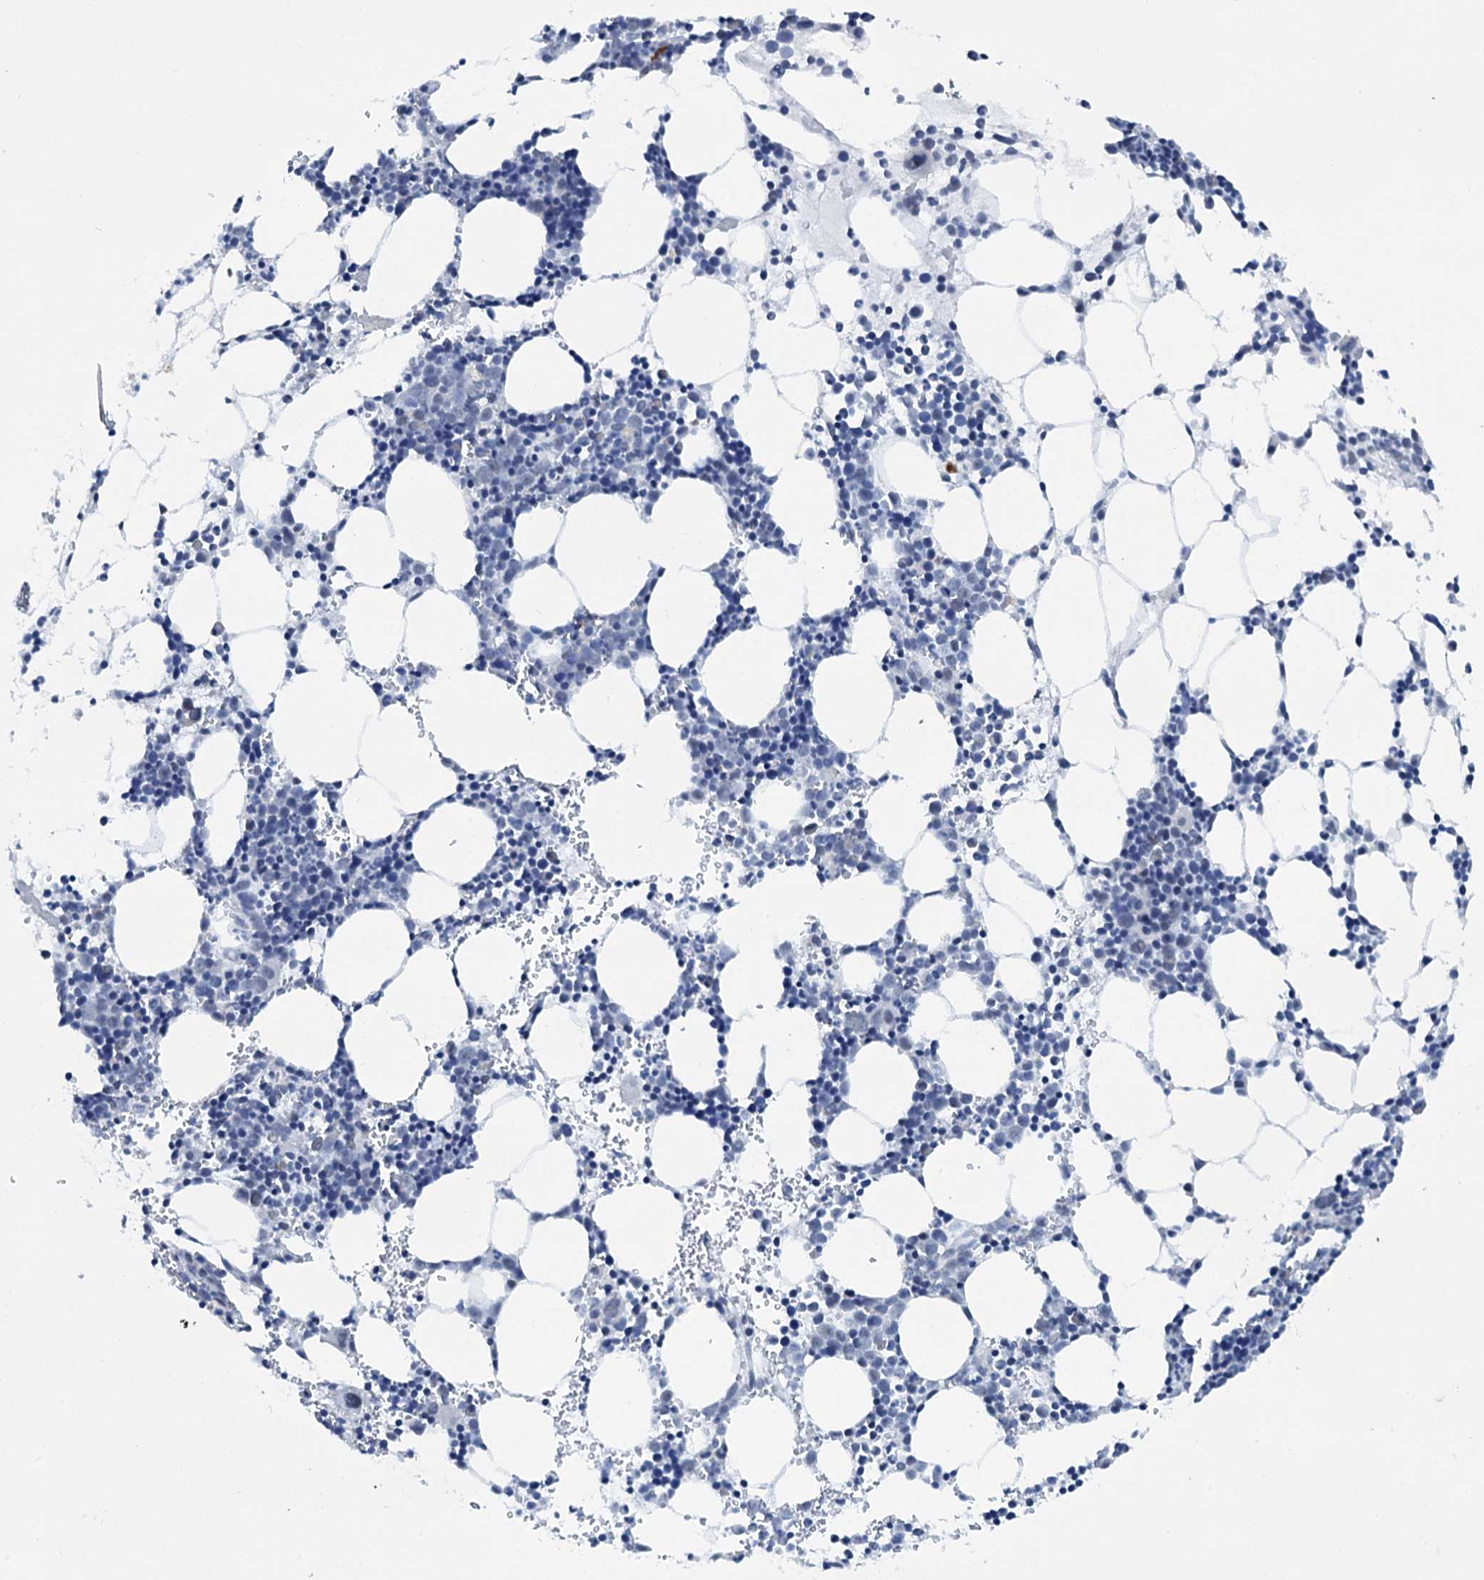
{"staining": {"intensity": "moderate", "quantity": "<25%", "location": "nuclear"}, "tissue": "bone marrow", "cell_type": "Hematopoietic cells", "image_type": "normal", "snomed": [{"axis": "morphology", "description": "Normal tissue, NOS"}, {"axis": "topography", "description": "Bone marrow"}], "caption": "Benign bone marrow demonstrates moderate nuclear staining in about <25% of hematopoietic cells.", "gene": "SREK1", "patient": {"sex": "female", "age": 89}}